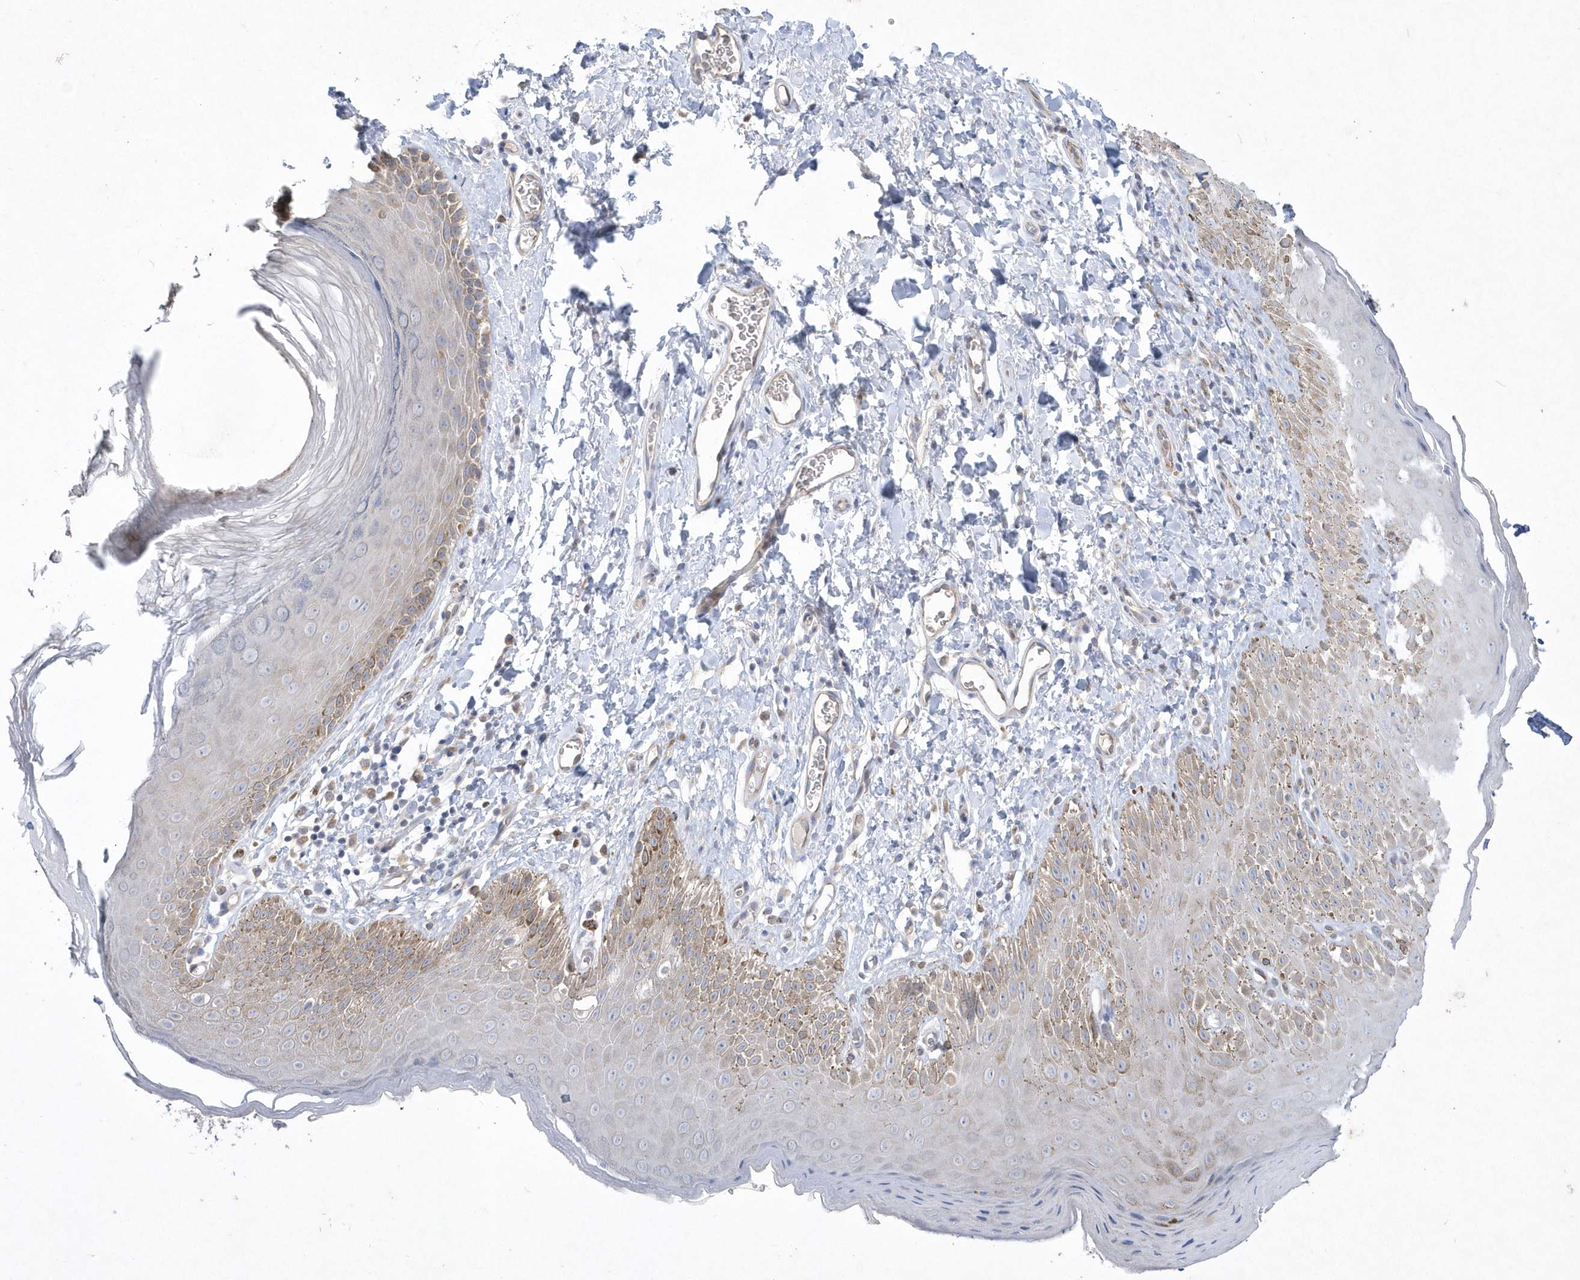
{"staining": {"intensity": "weak", "quantity": "25%-75%", "location": "cytoplasmic/membranous"}, "tissue": "skin", "cell_type": "Epidermal cells", "image_type": "normal", "snomed": [{"axis": "morphology", "description": "Normal tissue, NOS"}, {"axis": "topography", "description": "Anal"}], "caption": "Skin stained with IHC demonstrates weak cytoplasmic/membranous positivity in about 25%-75% of epidermal cells.", "gene": "DGAT1", "patient": {"sex": "male", "age": 44}}